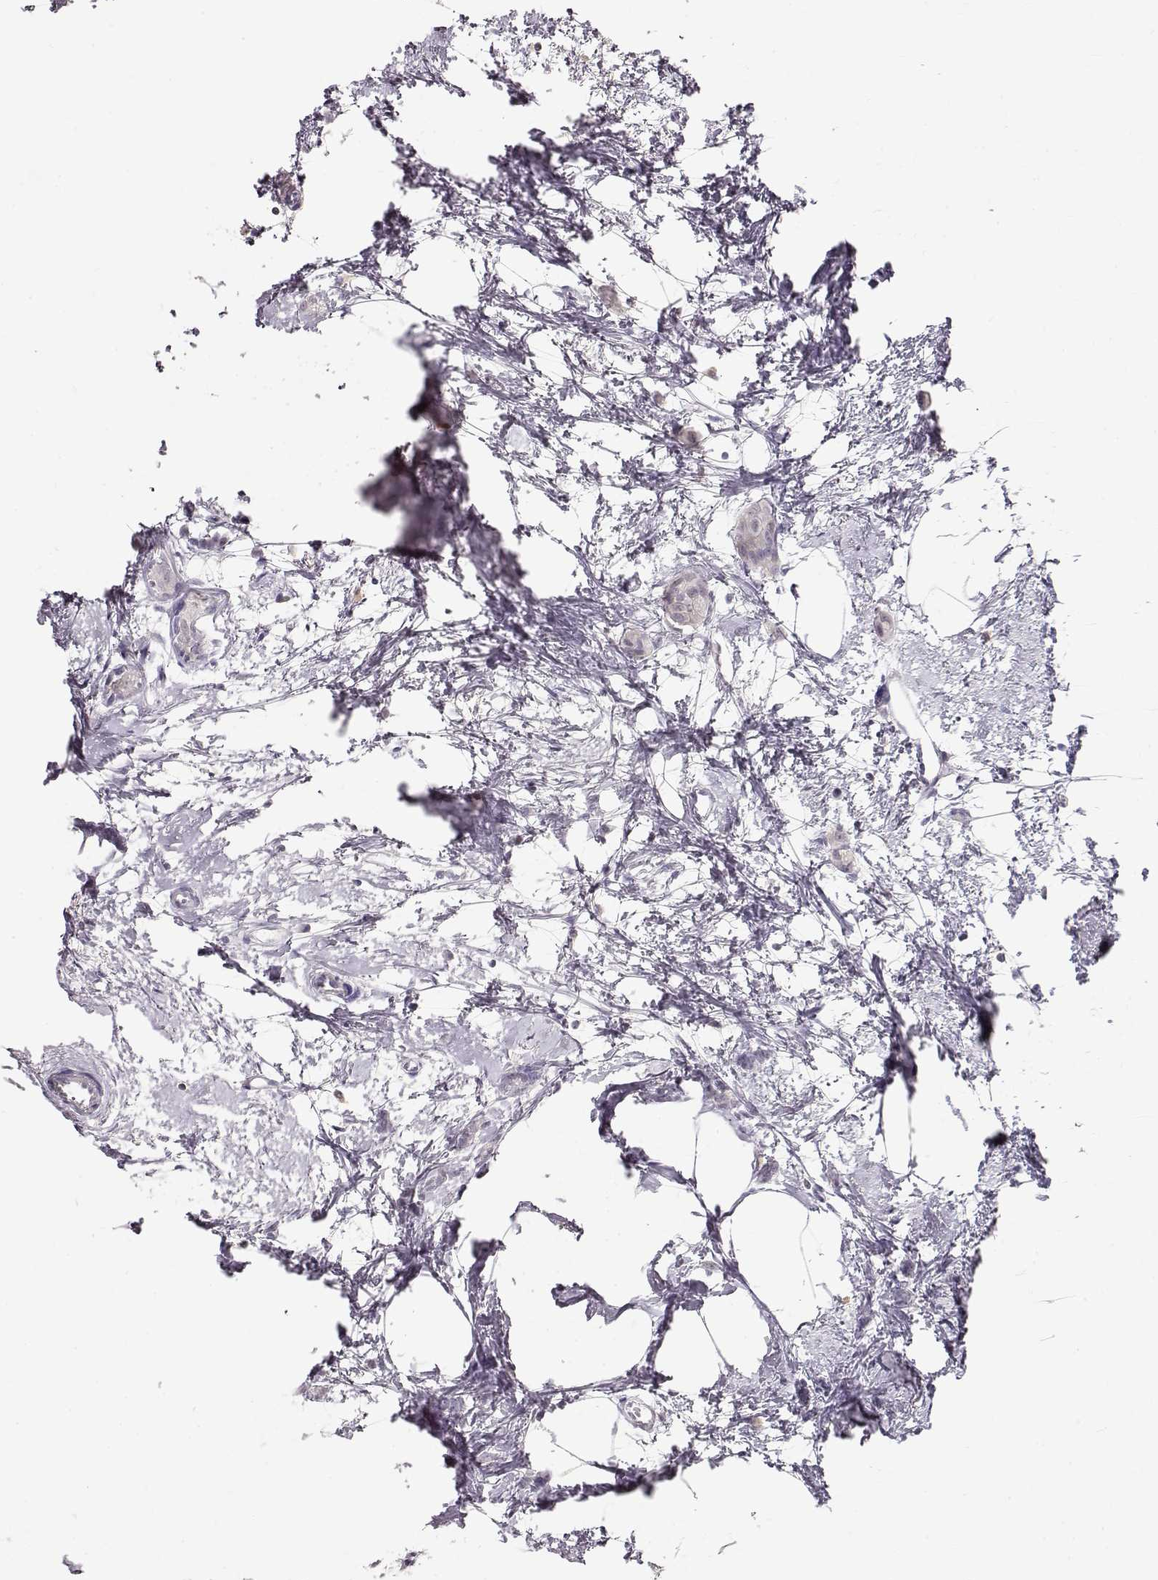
{"staining": {"intensity": "negative", "quantity": "none", "location": "none"}, "tissue": "breast cancer", "cell_type": "Tumor cells", "image_type": "cancer", "snomed": [{"axis": "morphology", "description": "Duct carcinoma"}, {"axis": "topography", "description": "Breast"}], "caption": "Tumor cells are negative for brown protein staining in breast invasive ductal carcinoma.", "gene": "TEPP", "patient": {"sex": "female", "age": 40}}